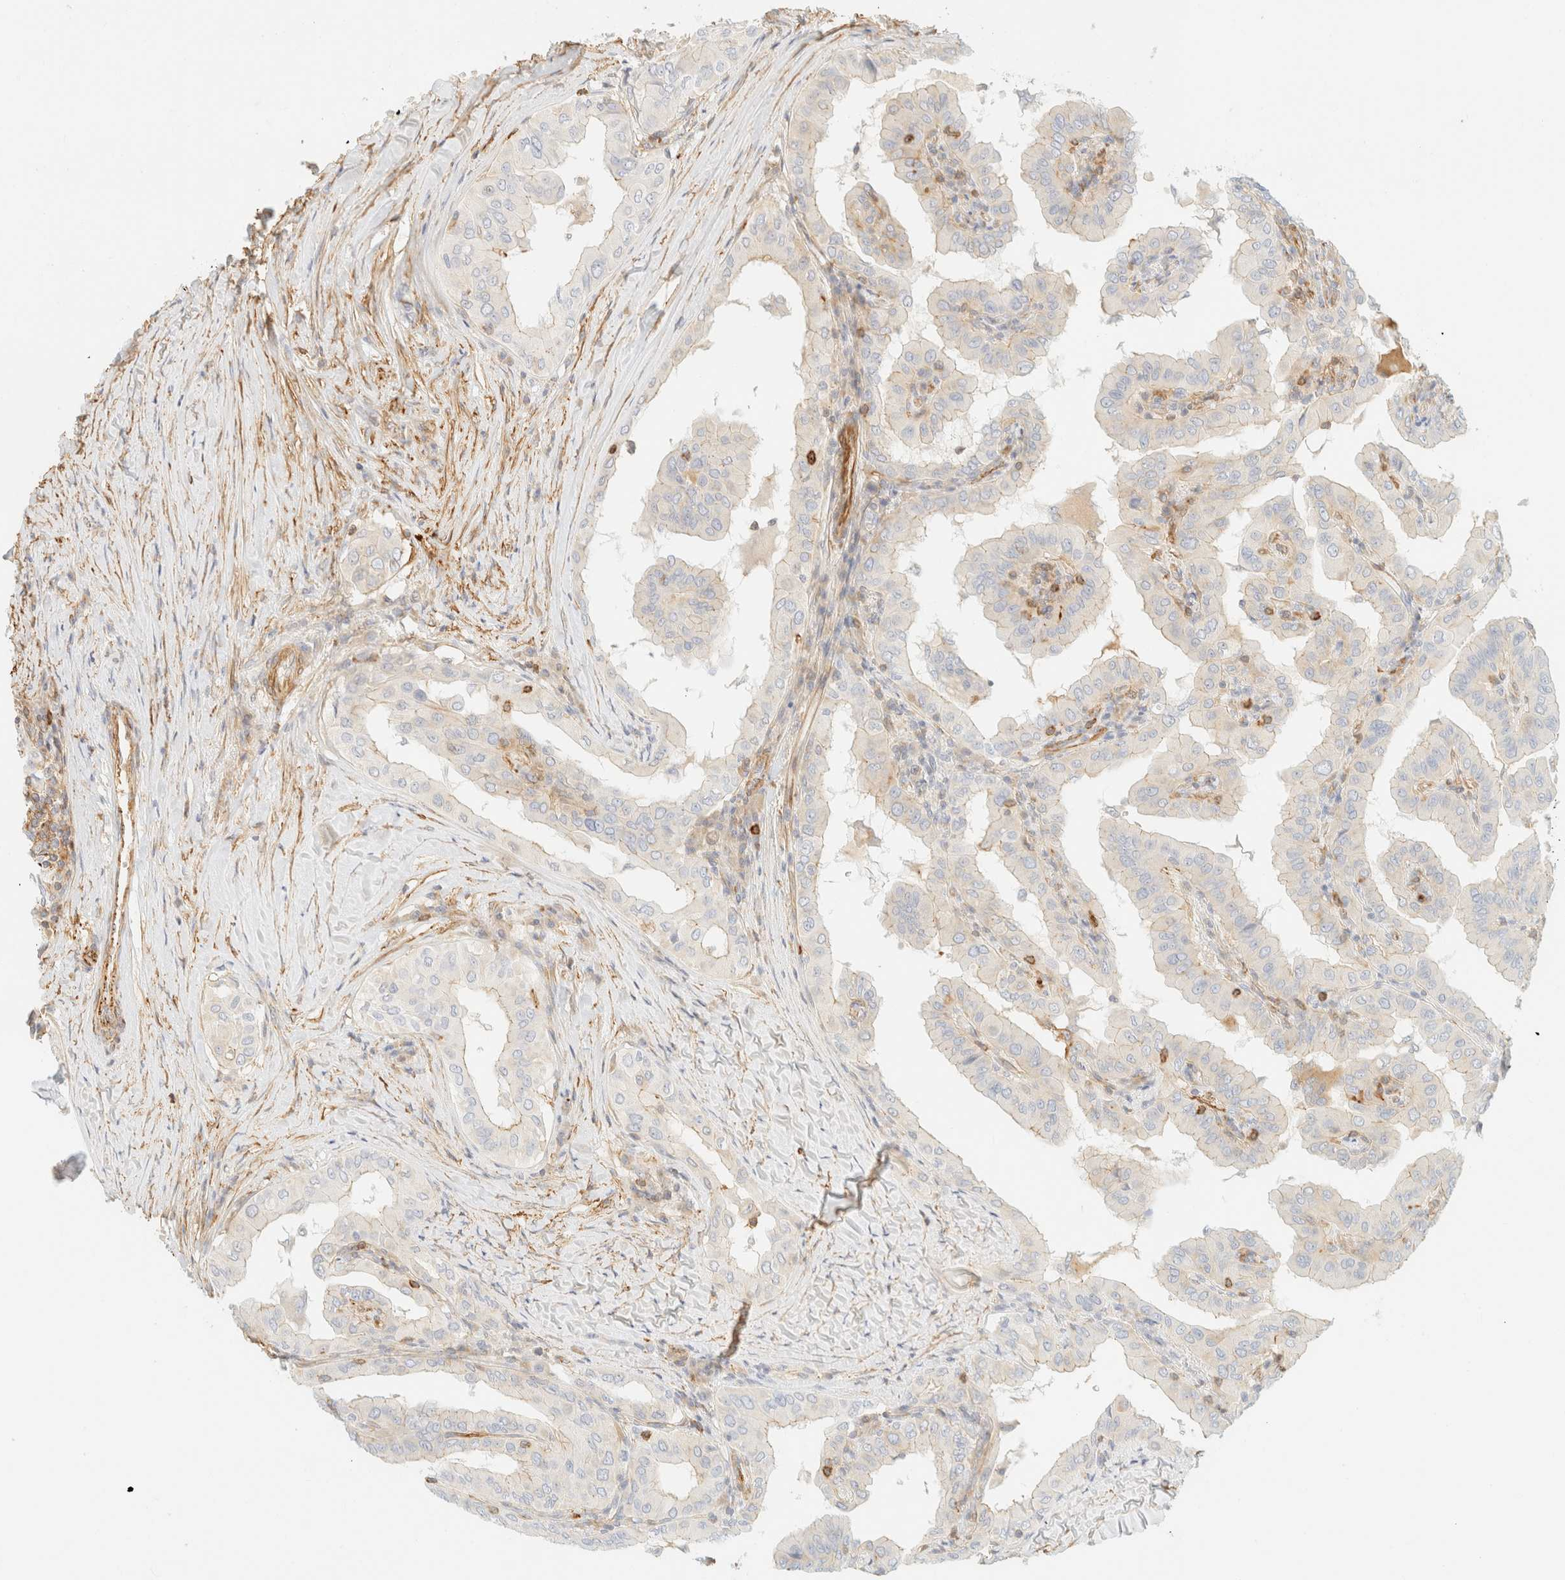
{"staining": {"intensity": "negative", "quantity": "none", "location": "none"}, "tissue": "thyroid cancer", "cell_type": "Tumor cells", "image_type": "cancer", "snomed": [{"axis": "morphology", "description": "Papillary adenocarcinoma, NOS"}, {"axis": "topography", "description": "Thyroid gland"}], "caption": "A photomicrograph of human thyroid cancer (papillary adenocarcinoma) is negative for staining in tumor cells.", "gene": "OTOP2", "patient": {"sex": "male", "age": 33}}